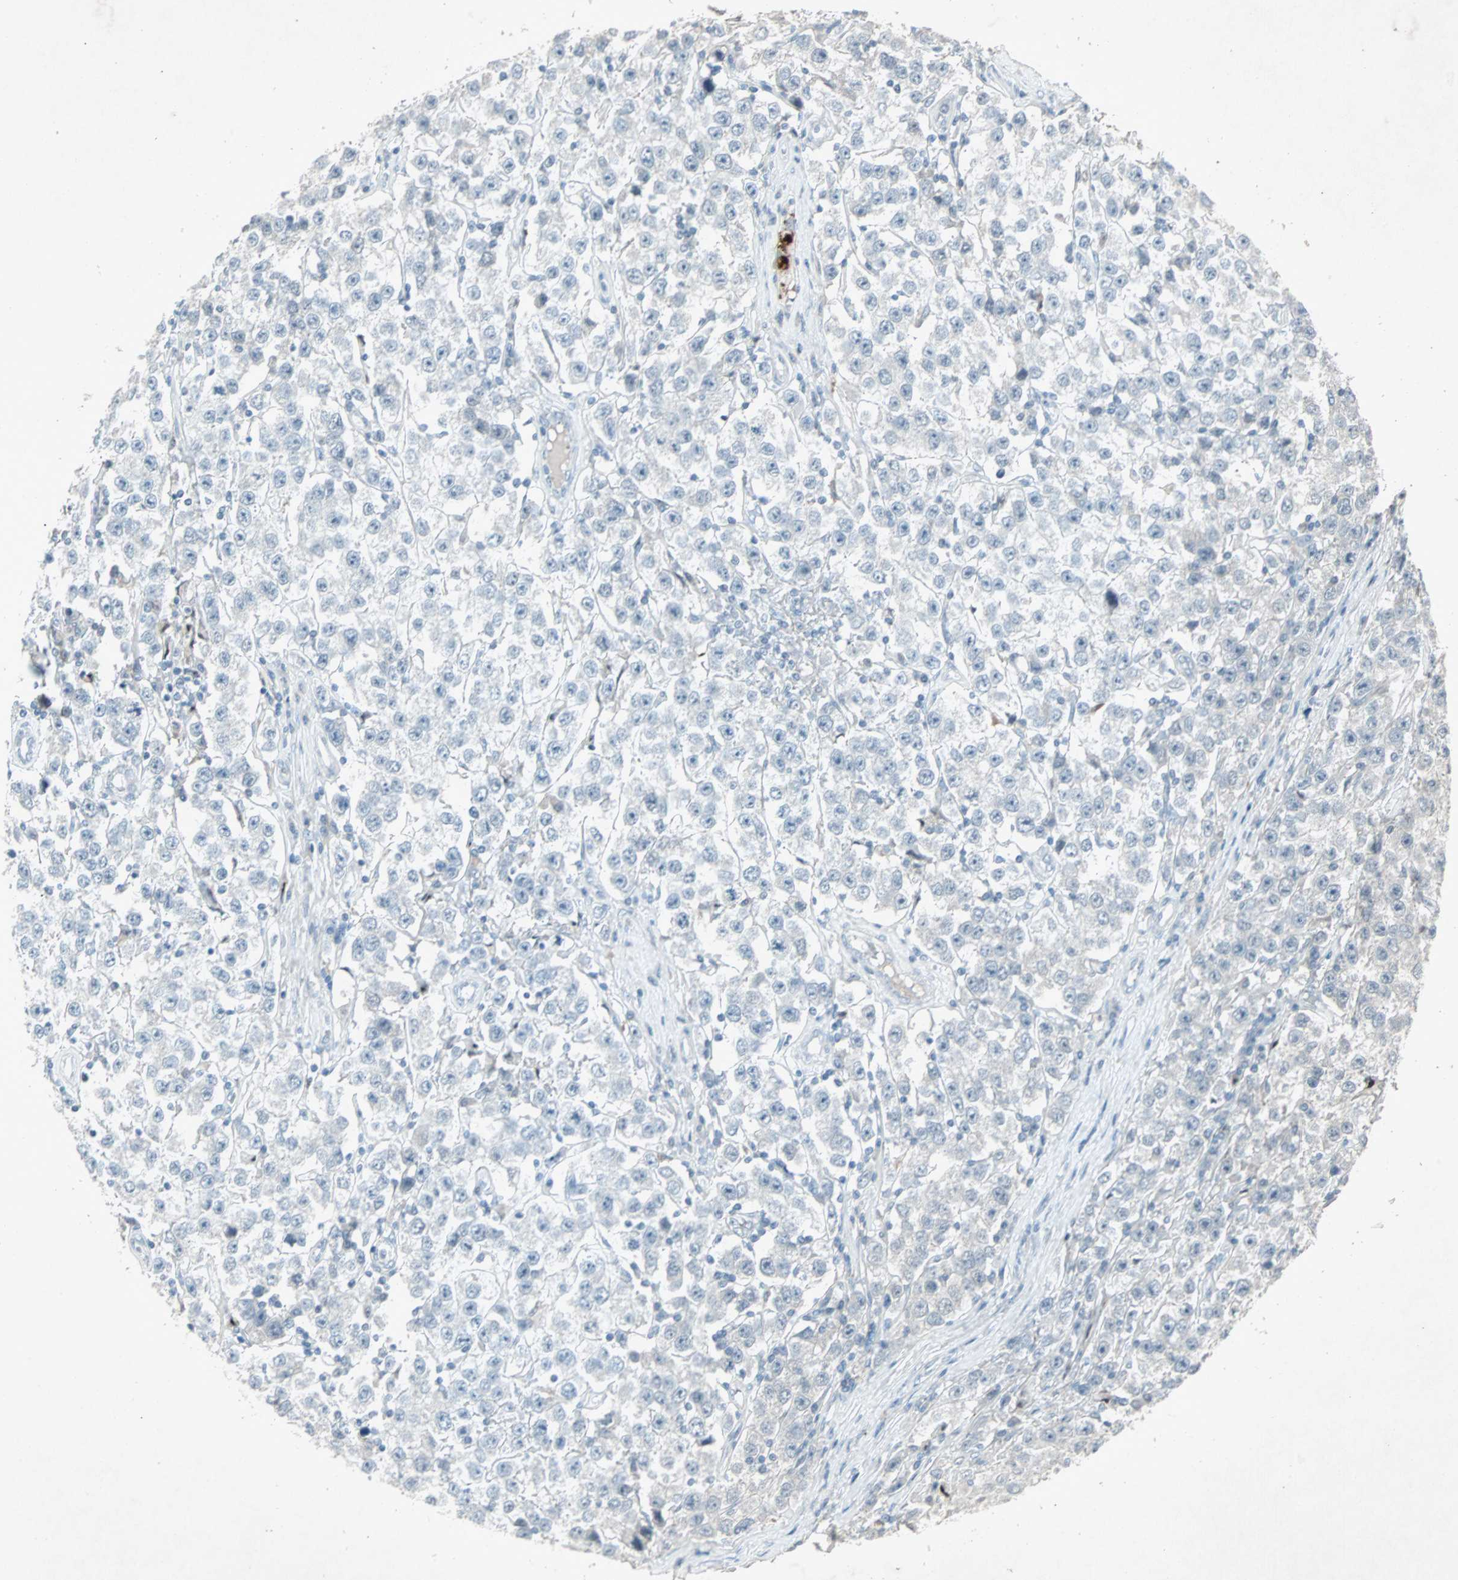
{"staining": {"intensity": "negative", "quantity": "none", "location": "none"}, "tissue": "testis cancer", "cell_type": "Tumor cells", "image_type": "cancer", "snomed": [{"axis": "morphology", "description": "Seminoma, NOS"}, {"axis": "topography", "description": "Testis"}], "caption": "Tumor cells are negative for protein expression in human testis cancer (seminoma).", "gene": "LANCL3", "patient": {"sex": "male", "age": 52}}